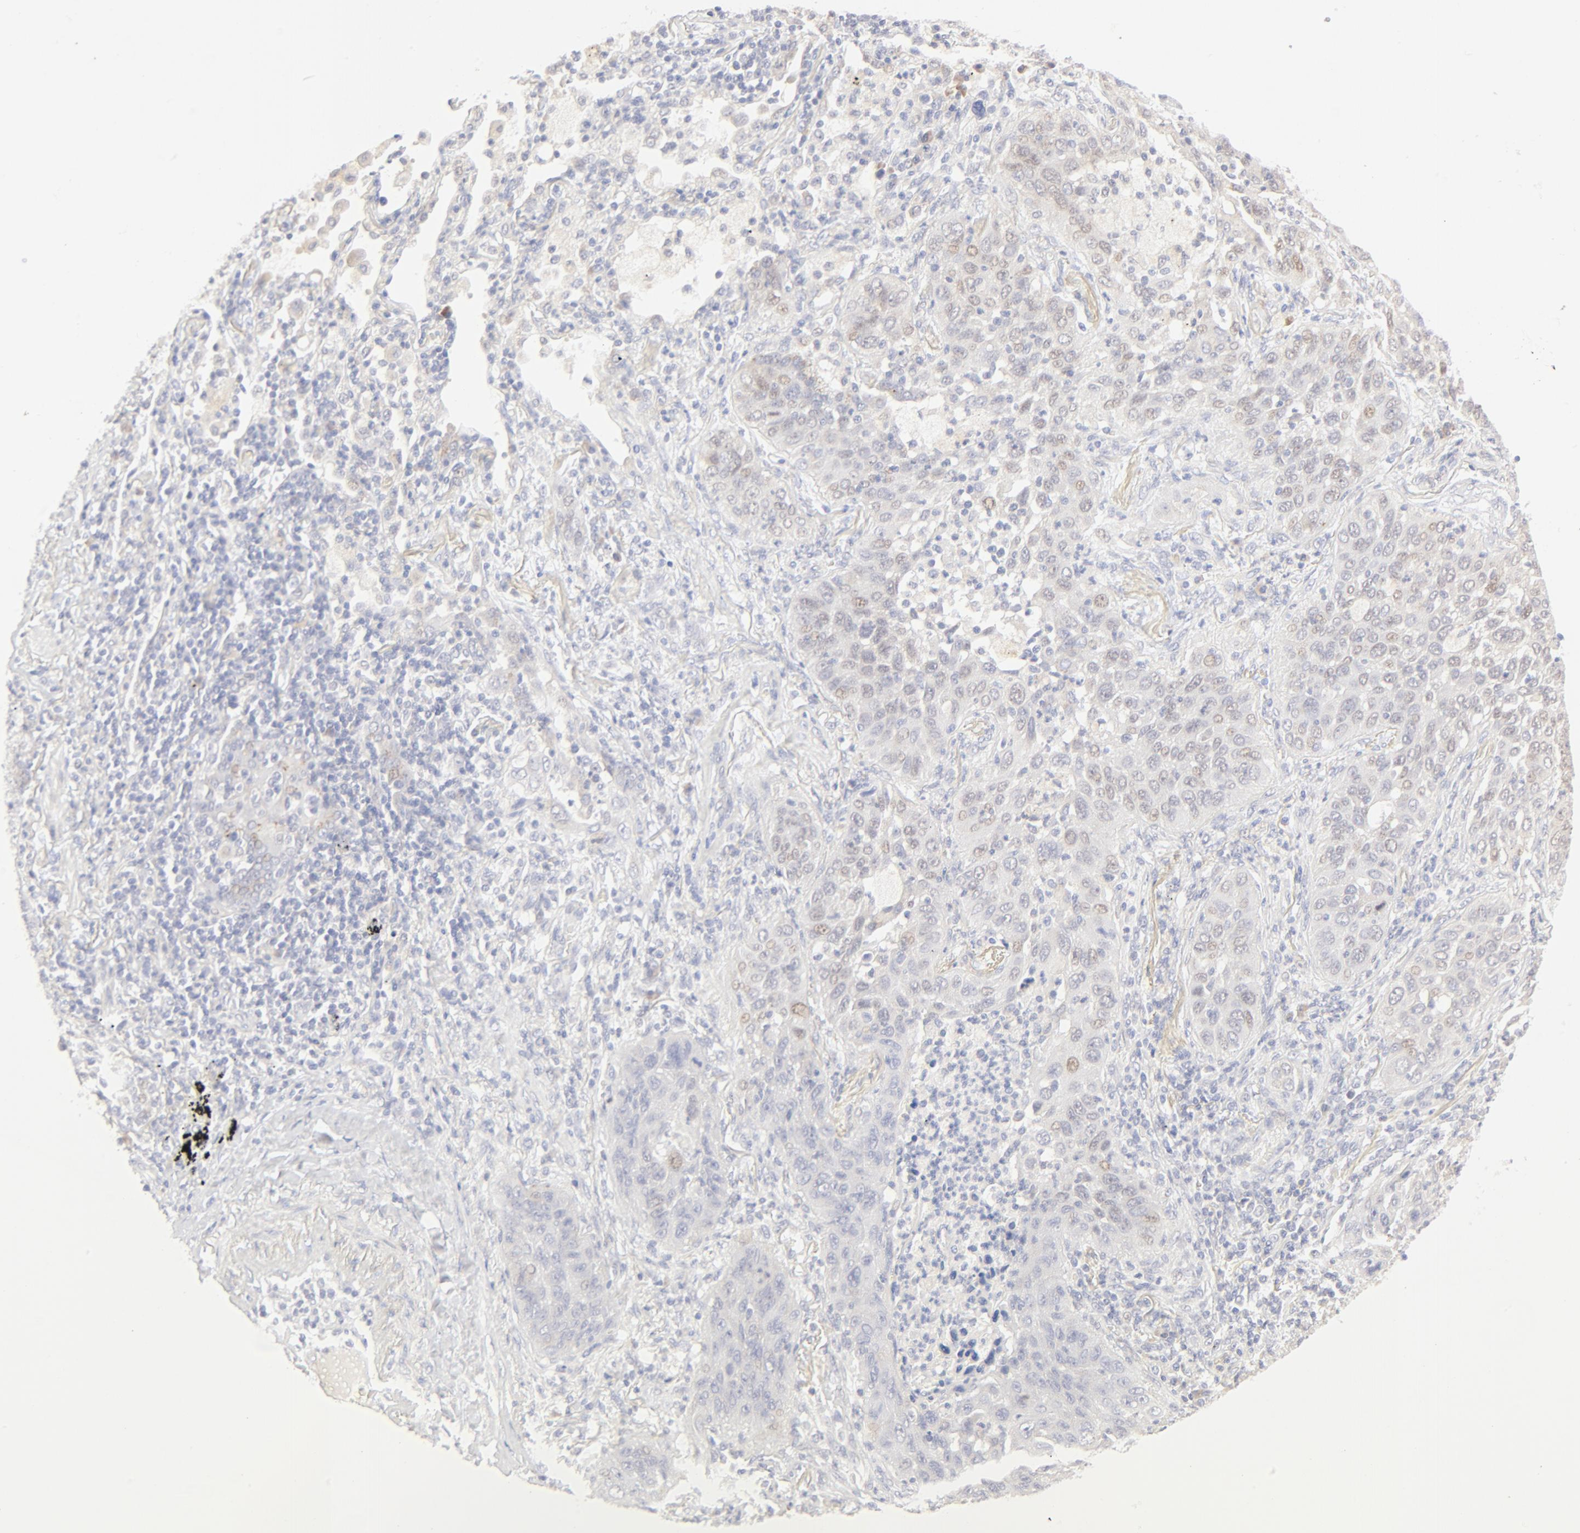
{"staining": {"intensity": "weak", "quantity": "<25%", "location": "cytoplasmic/membranous"}, "tissue": "lung cancer", "cell_type": "Tumor cells", "image_type": "cancer", "snomed": [{"axis": "morphology", "description": "Squamous cell carcinoma, NOS"}, {"axis": "topography", "description": "Lung"}], "caption": "DAB immunohistochemical staining of human lung cancer shows no significant staining in tumor cells. (DAB (3,3'-diaminobenzidine) immunohistochemistry with hematoxylin counter stain).", "gene": "NKX2-2", "patient": {"sex": "female", "age": 67}}